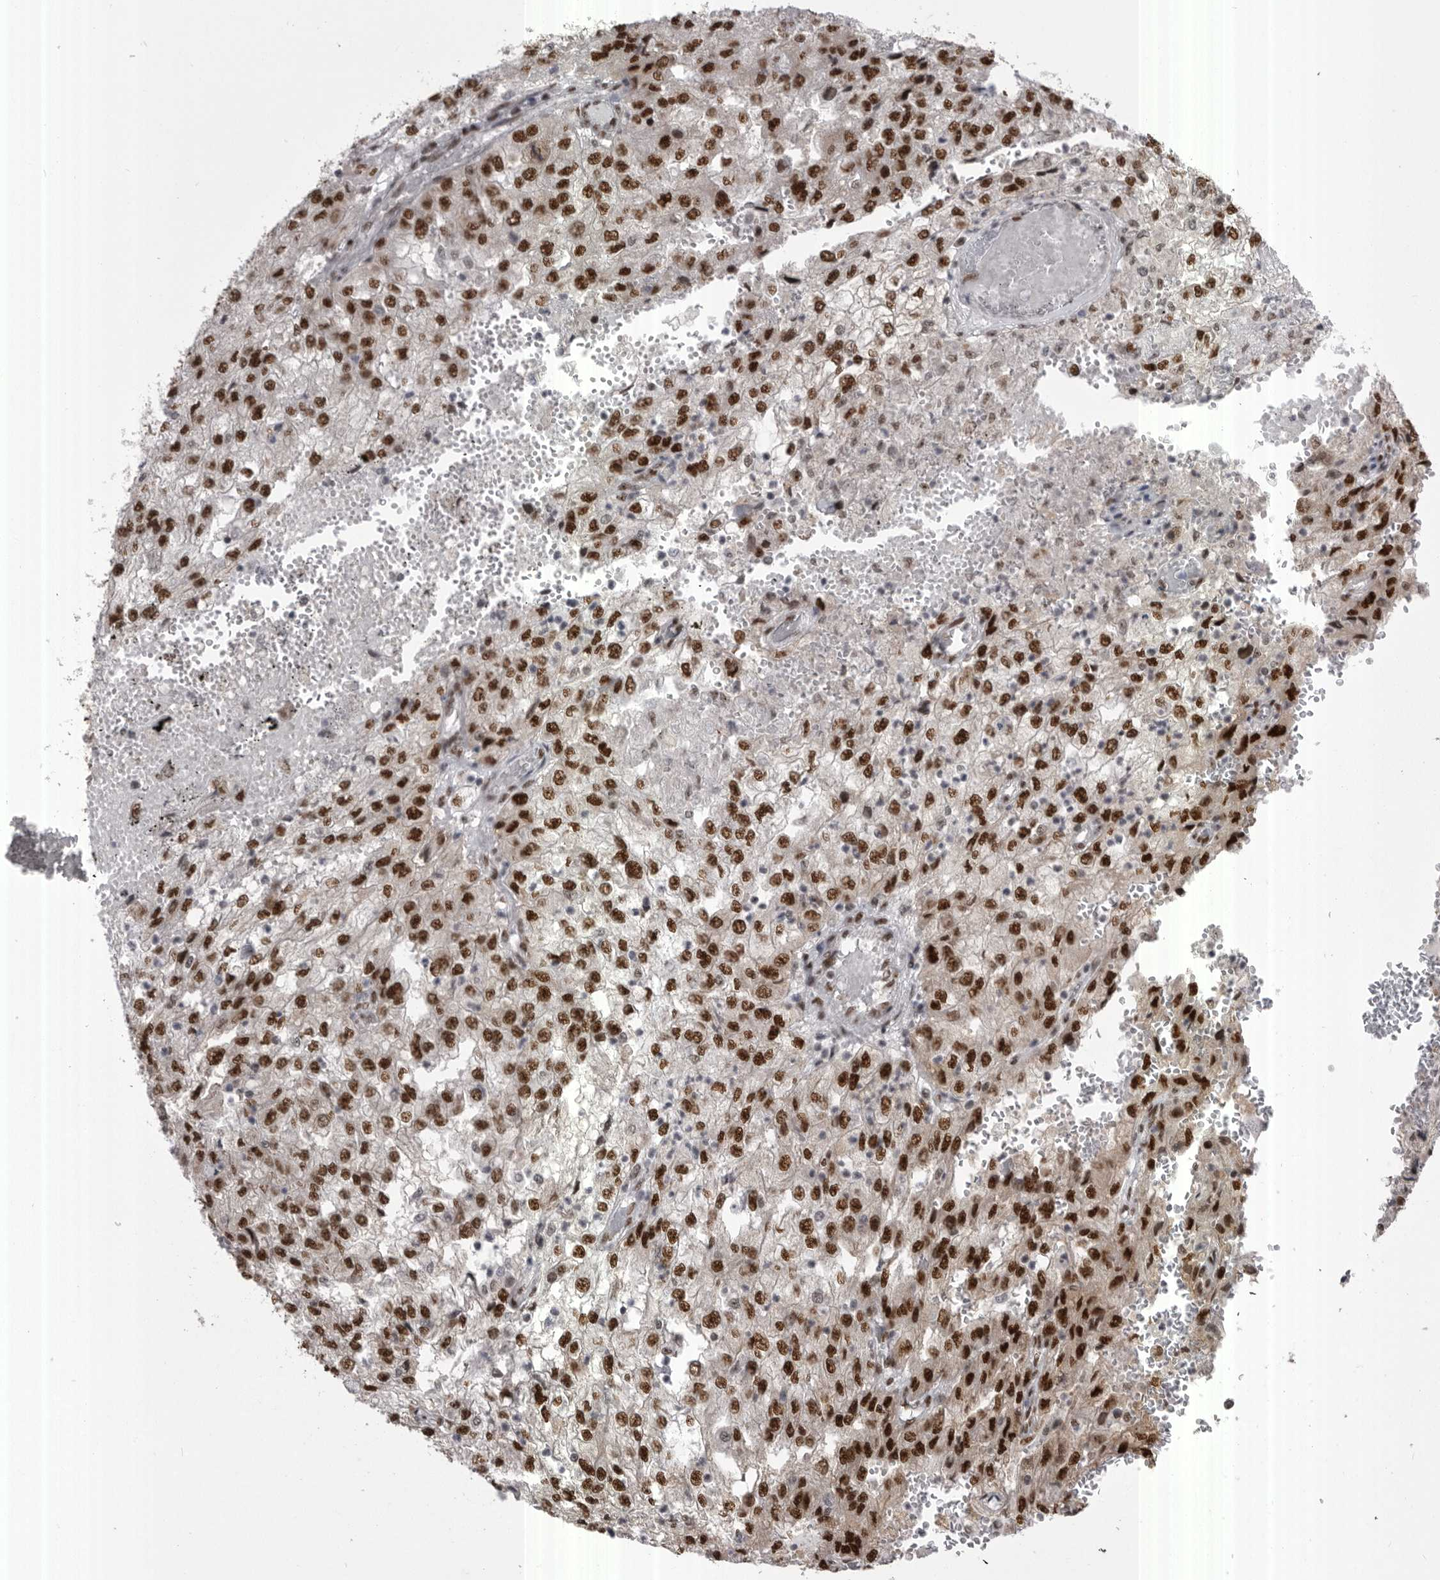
{"staining": {"intensity": "strong", "quantity": ">75%", "location": "nuclear"}, "tissue": "renal cancer", "cell_type": "Tumor cells", "image_type": "cancer", "snomed": [{"axis": "morphology", "description": "Adenocarcinoma, NOS"}, {"axis": "topography", "description": "Kidney"}], "caption": "A micrograph of human renal cancer stained for a protein reveals strong nuclear brown staining in tumor cells.", "gene": "MEPCE", "patient": {"sex": "female", "age": 54}}